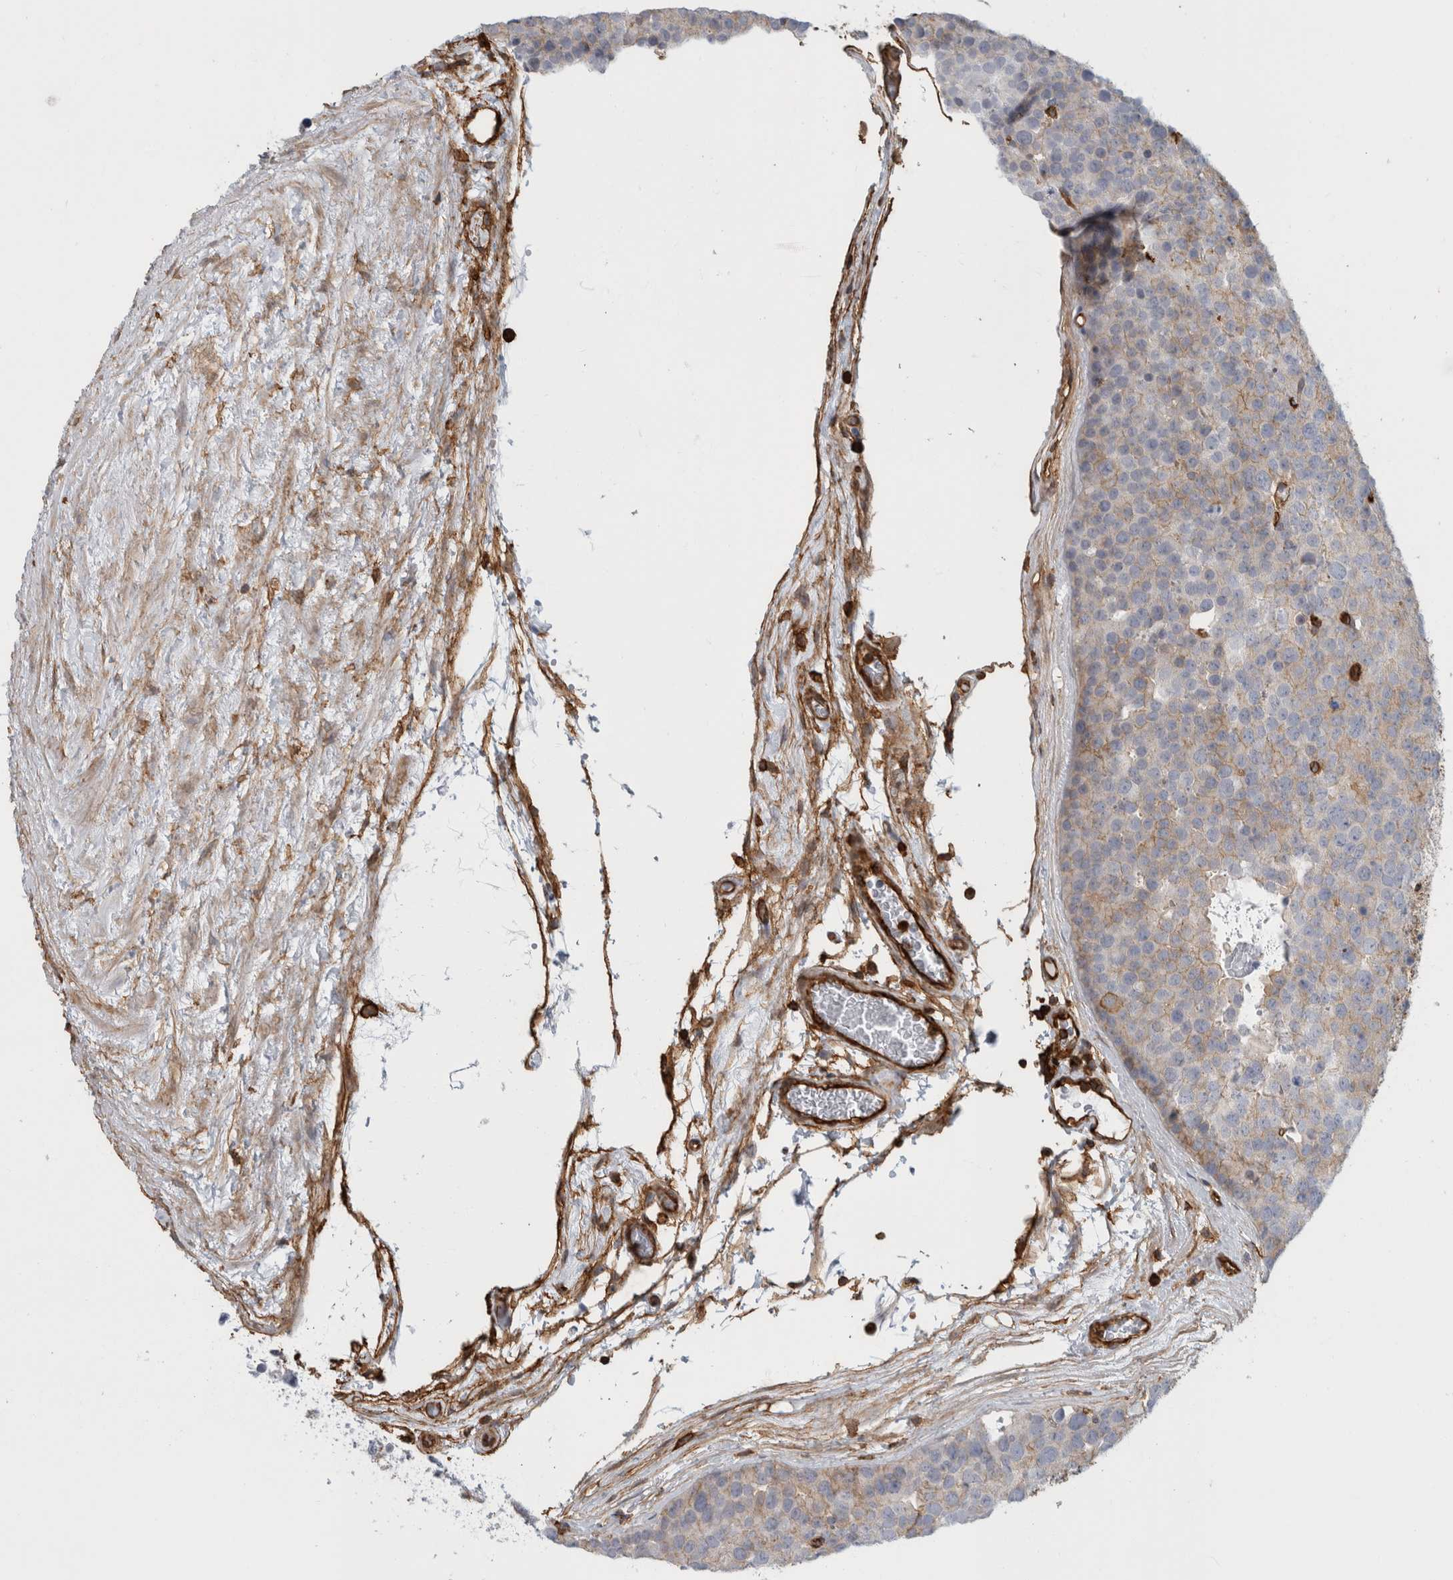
{"staining": {"intensity": "weak", "quantity": ">75%", "location": "cytoplasmic/membranous"}, "tissue": "testis cancer", "cell_type": "Tumor cells", "image_type": "cancer", "snomed": [{"axis": "morphology", "description": "Seminoma, NOS"}, {"axis": "topography", "description": "Testis"}], "caption": "A micrograph of human testis seminoma stained for a protein displays weak cytoplasmic/membranous brown staining in tumor cells.", "gene": "AHNAK", "patient": {"sex": "male", "age": 71}}